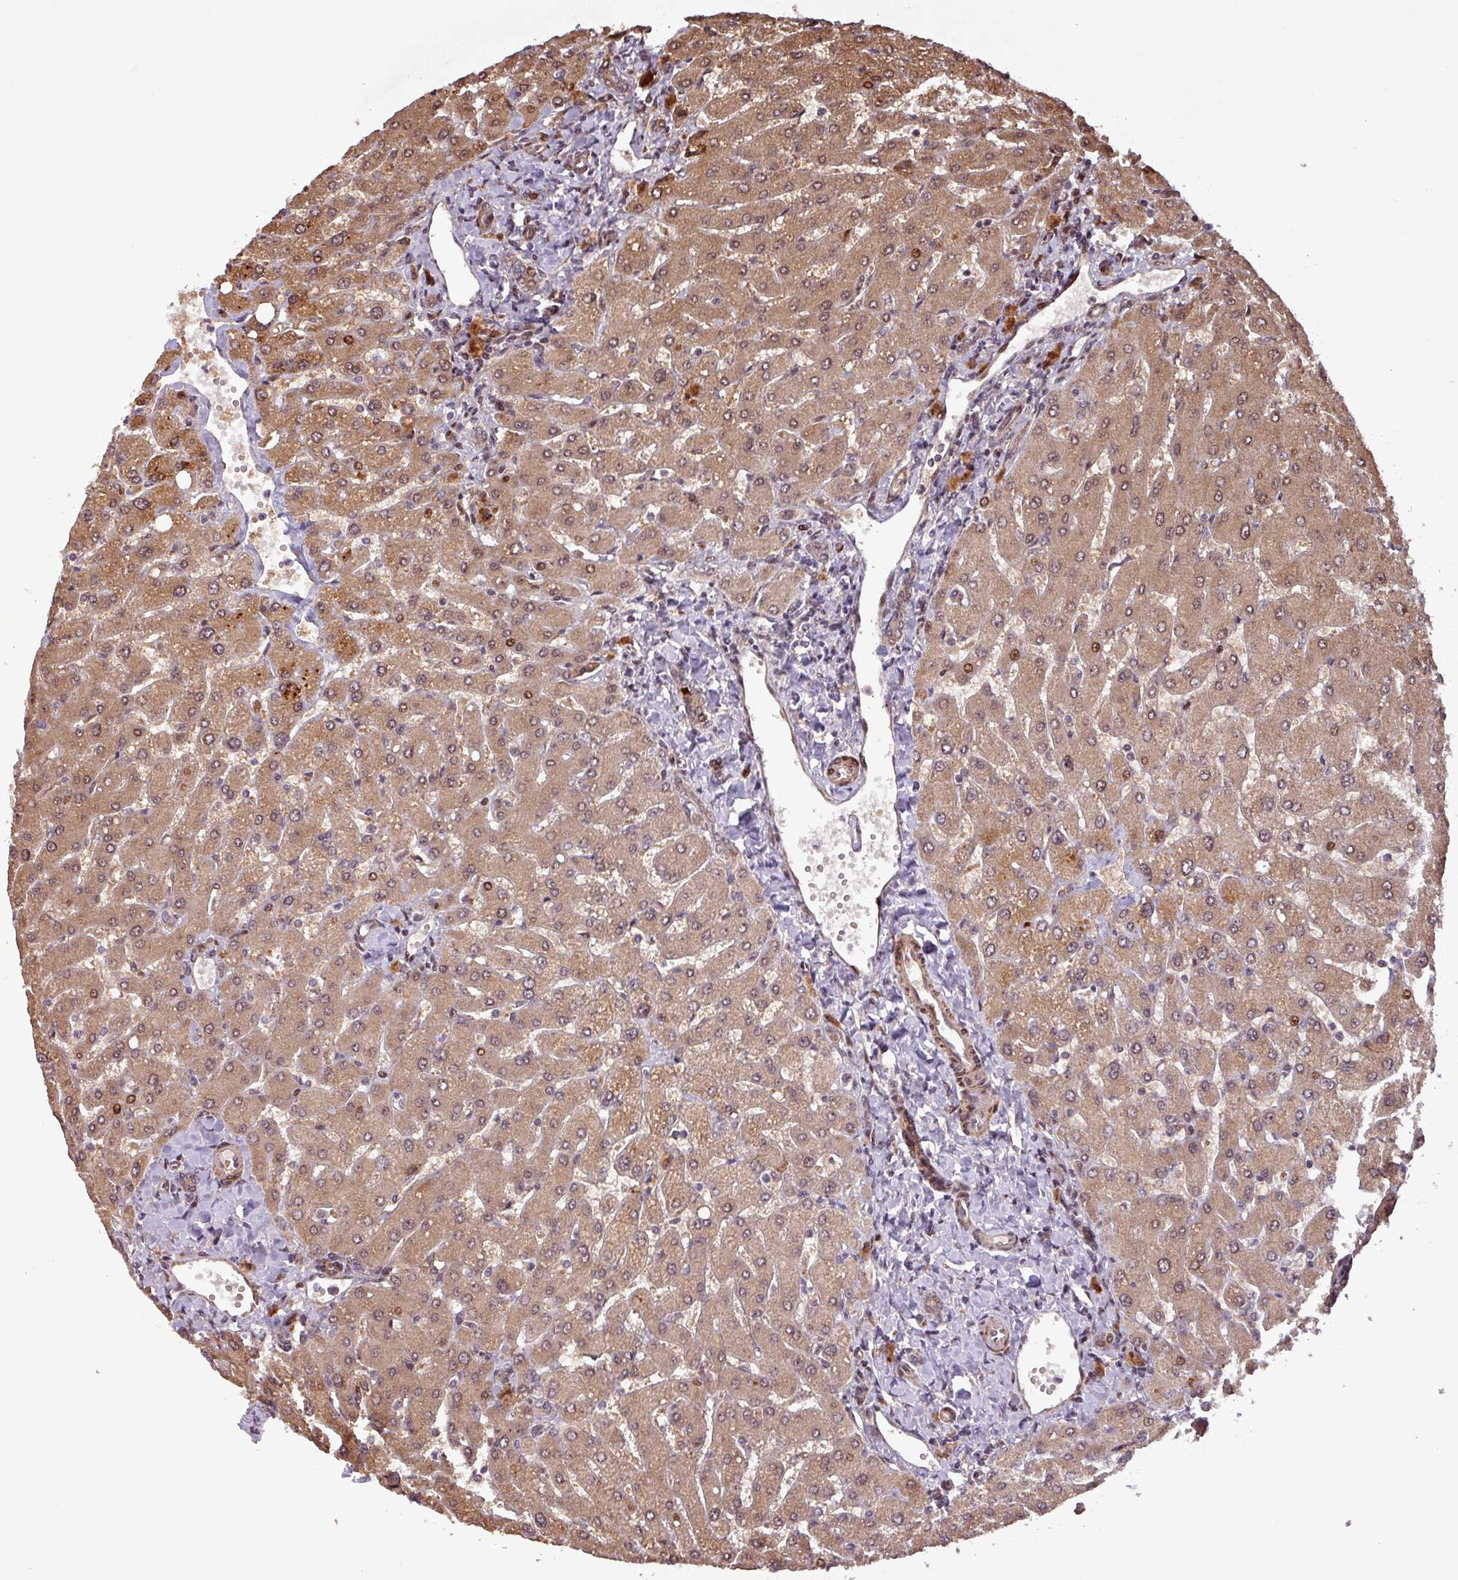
{"staining": {"intensity": "moderate", "quantity": ">75%", "location": "cytoplasmic/membranous,nuclear"}, "tissue": "liver", "cell_type": "Cholangiocytes", "image_type": "normal", "snomed": [{"axis": "morphology", "description": "Normal tissue, NOS"}, {"axis": "topography", "description": "Liver"}], "caption": "Immunohistochemical staining of unremarkable human liver shows >75% levels of moderate cytoplasmic/membranous,nuclear protein staining in approximately >75% of cholangiocytes. The staining is performed using DAB brown chromogen to label protein expression. The nuclei are counter-stained blue using hematoxylin.", "gene": "SLC22A24", "patient": {"sex": "male", "age": 55}}